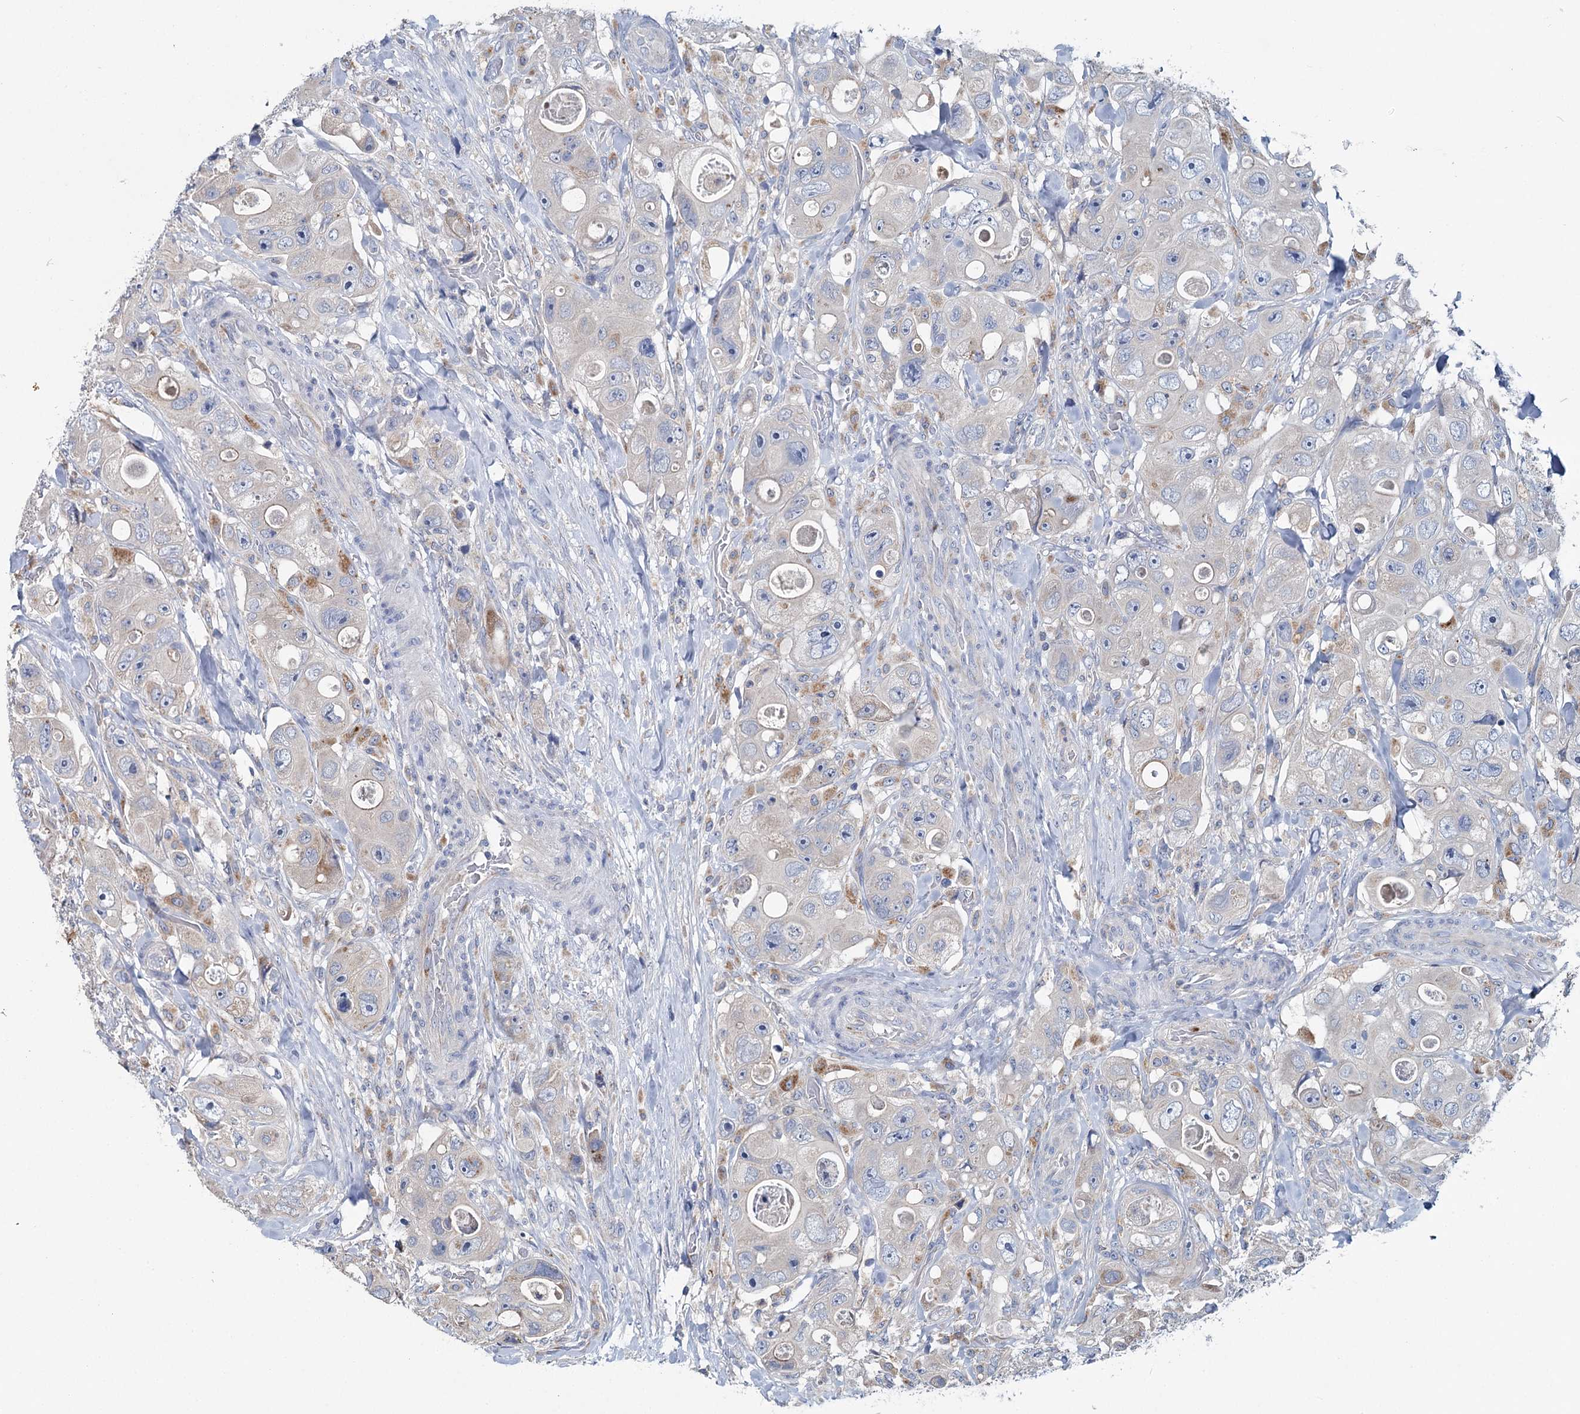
{"staining": {"intensity": "negative", "quantity": "none", "location": "none"}, "tissue": "colorectal cancer", "cell_type": "Tumor cells", "image_type": "cancer", "snomed": [{"axis": "morphology", "description": "Adenocarcinoma, NOS"}, {"axis": "topography", "description": "Colon"}], "caption": "Image shows no protein expression in tumor cells of colorectal adenocarcinoma tissue.", "gene": "ANKRD16", "patient": {"sex": "female", "age": 46}}